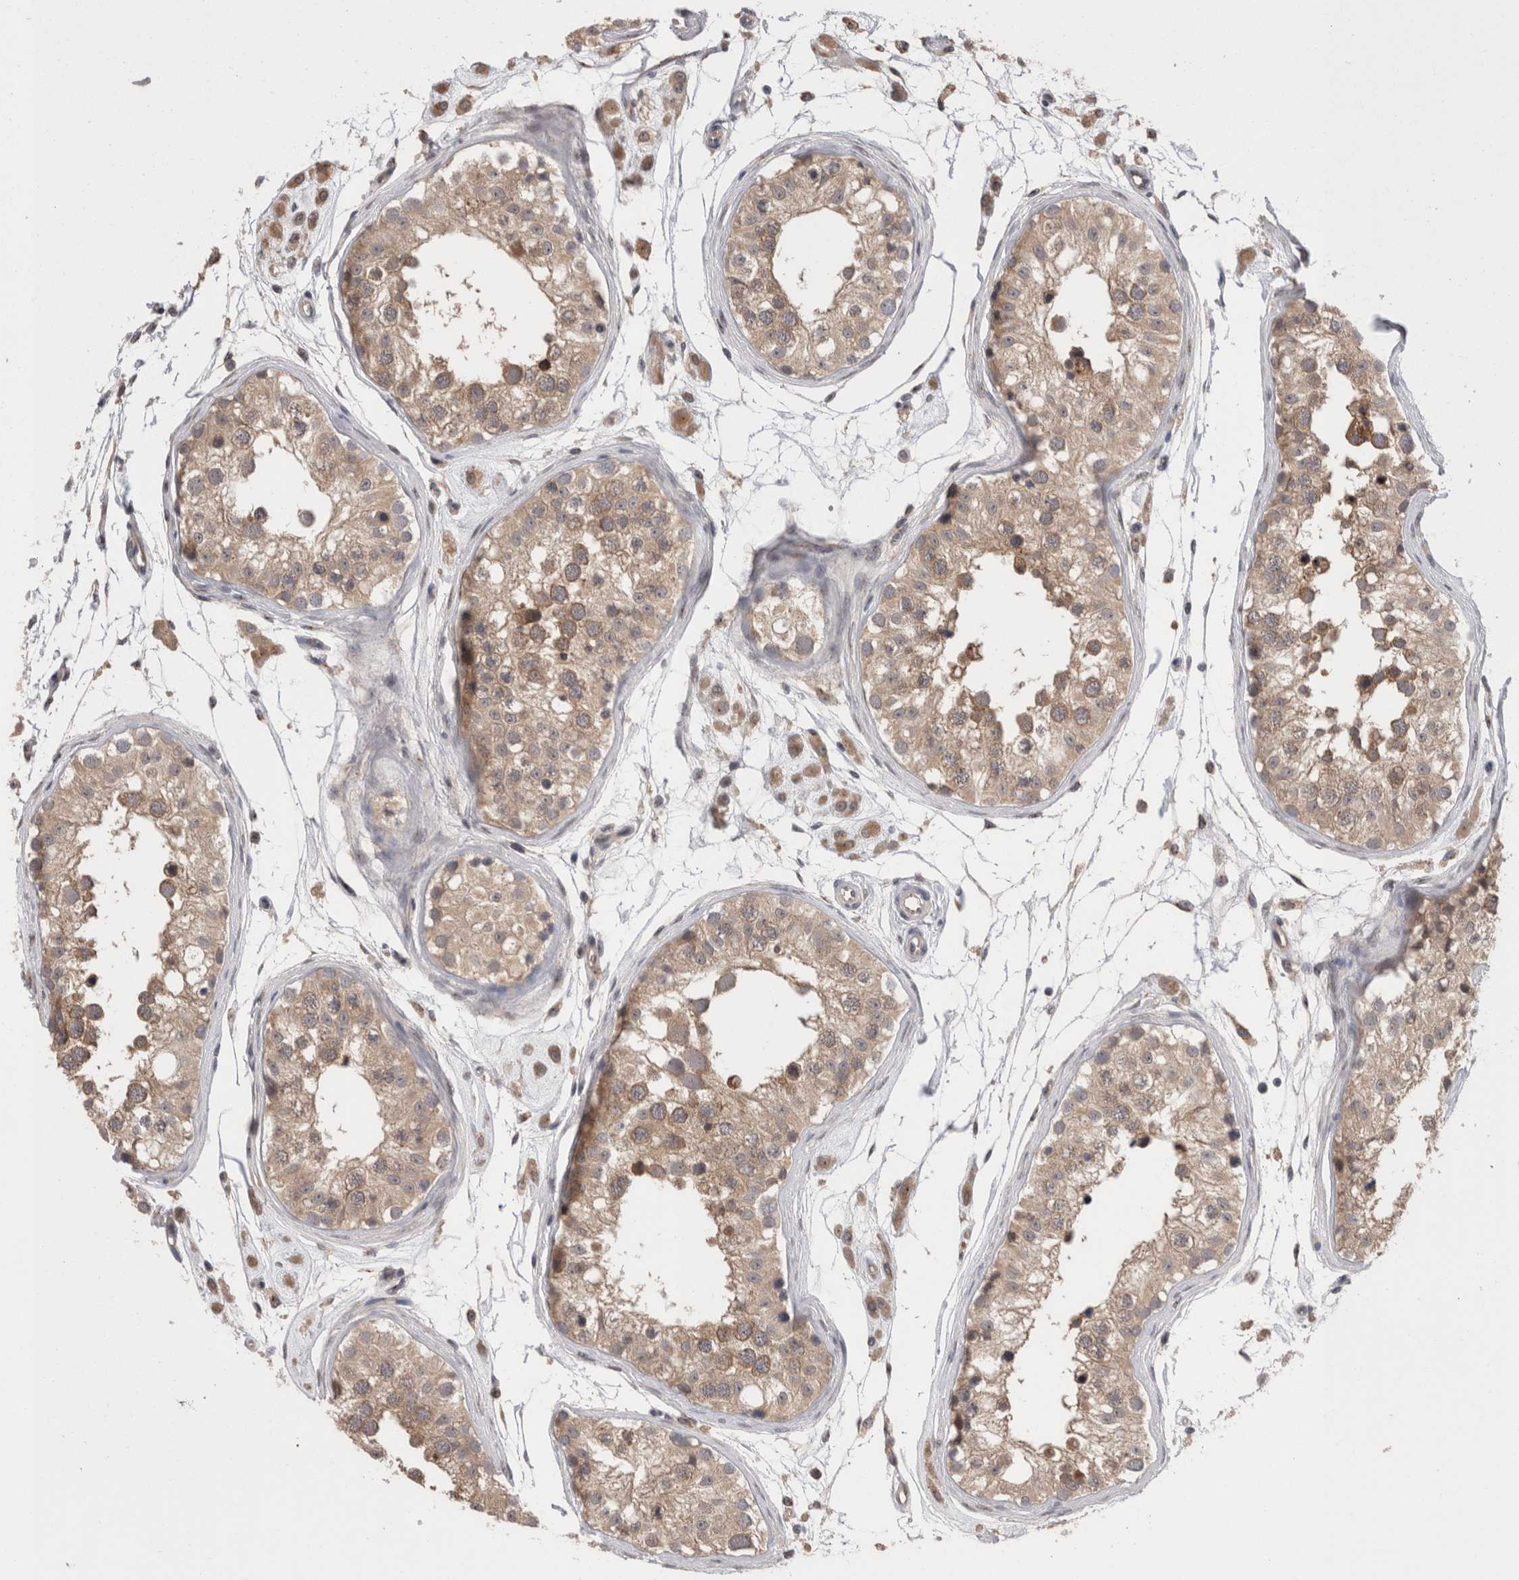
{"staining": {"intensity": "moderate", "quantity": ">75%", "location": "cytoplasmic/membranous"}, "tissue": "testis", "cell_type": "Cells in seminiferous ducts", "image_type": "normal", "snomed": [{"axis": "morphology", "description": "Normal tissue, NOS"}, {"axis": "morphology", "description": "Adenocarcinoma, metastatic, NOS"}, {"axis": "topography", "description": "Testis"}], "caption": "DAB (3,3'-diaminobenzidine) immunohistochemical staining of unremarkable testis exhibits moderate cytoplasmic/membranous protein staining in approximately >75% of cells in seminiferous ducts.", "gene": "DCTN6", "patient": {"sex": "male", "age": 26}}